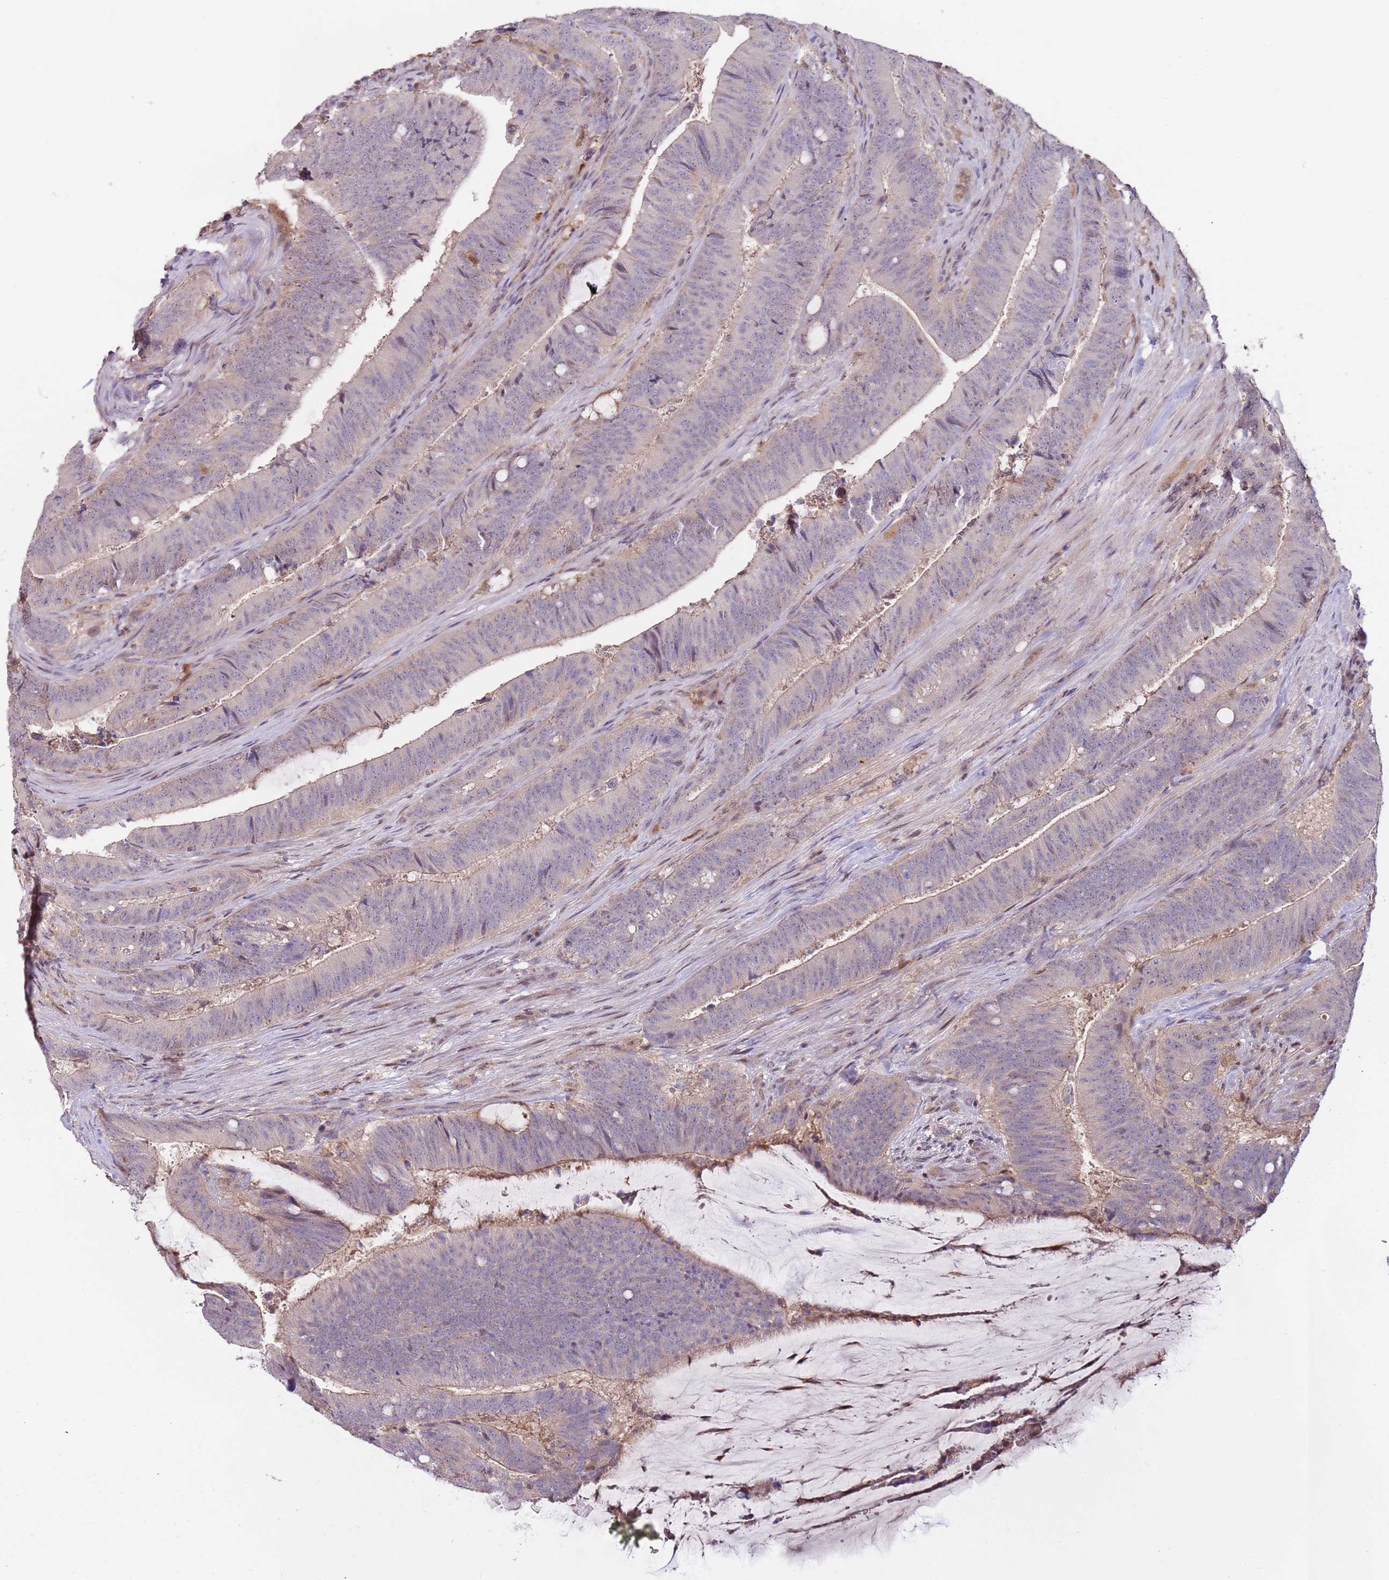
{"staining": {"intensity": "negative", "quantity": "none", "location": "none"}, "tissue": "colorectal cancer", "cell_type": "Tumor cells", "image_type": "cancer", "snomed": [{"axis": "morphology", "description": "Adenocarcinoma, NOS"}, {"axis": "topography", "description": "Colon"}], "caption": "Micrograph shows no protein positivity in tumor cells of colorectal adenocarcinoma tissue.", "gene": "GSTO2", "patient": {"sex": "female", "age": 43}}